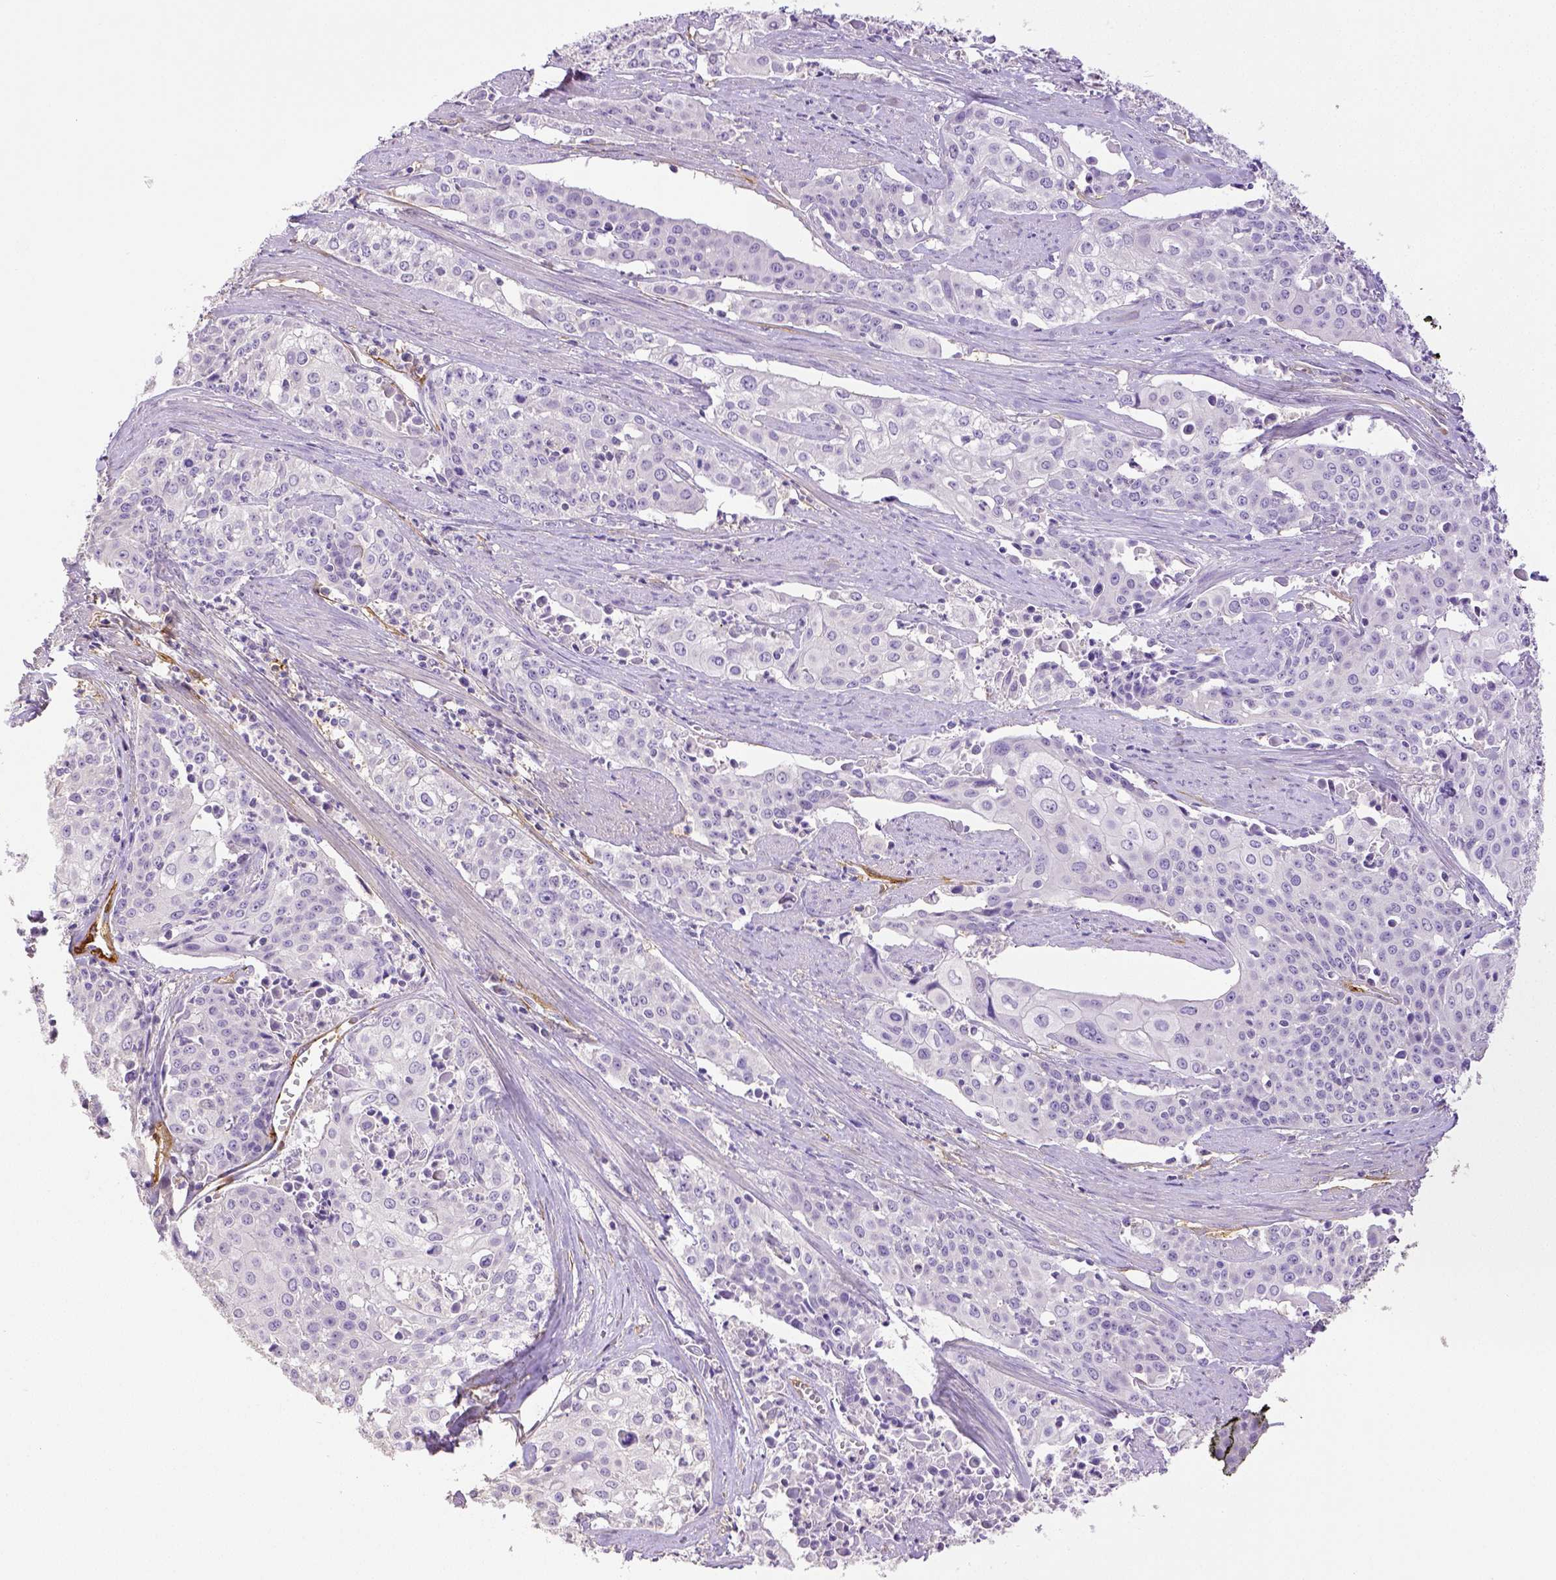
{"staining": {"intensity": "negative", "quantity": "none", "location": "none"}, "tissue": "cervical cancer", "cell_type": "Tumor cells", "image_type": "cancer", "snomed": [{"axis": "morphology", "description": "Squamous cell carcinoma, NOS"}, {"axis": "topography", "description": "Cervix"}], "caption": "Immunohistochemistry of human cervical cancer exhibits no expression in tumor cells. (DAB (3,3'-diaminobenzidine) immunohistochemistry (IHC) with hematoxylin counter stain).", "gene": "THY1", "patient": {"sex": "female", "age": 39}}